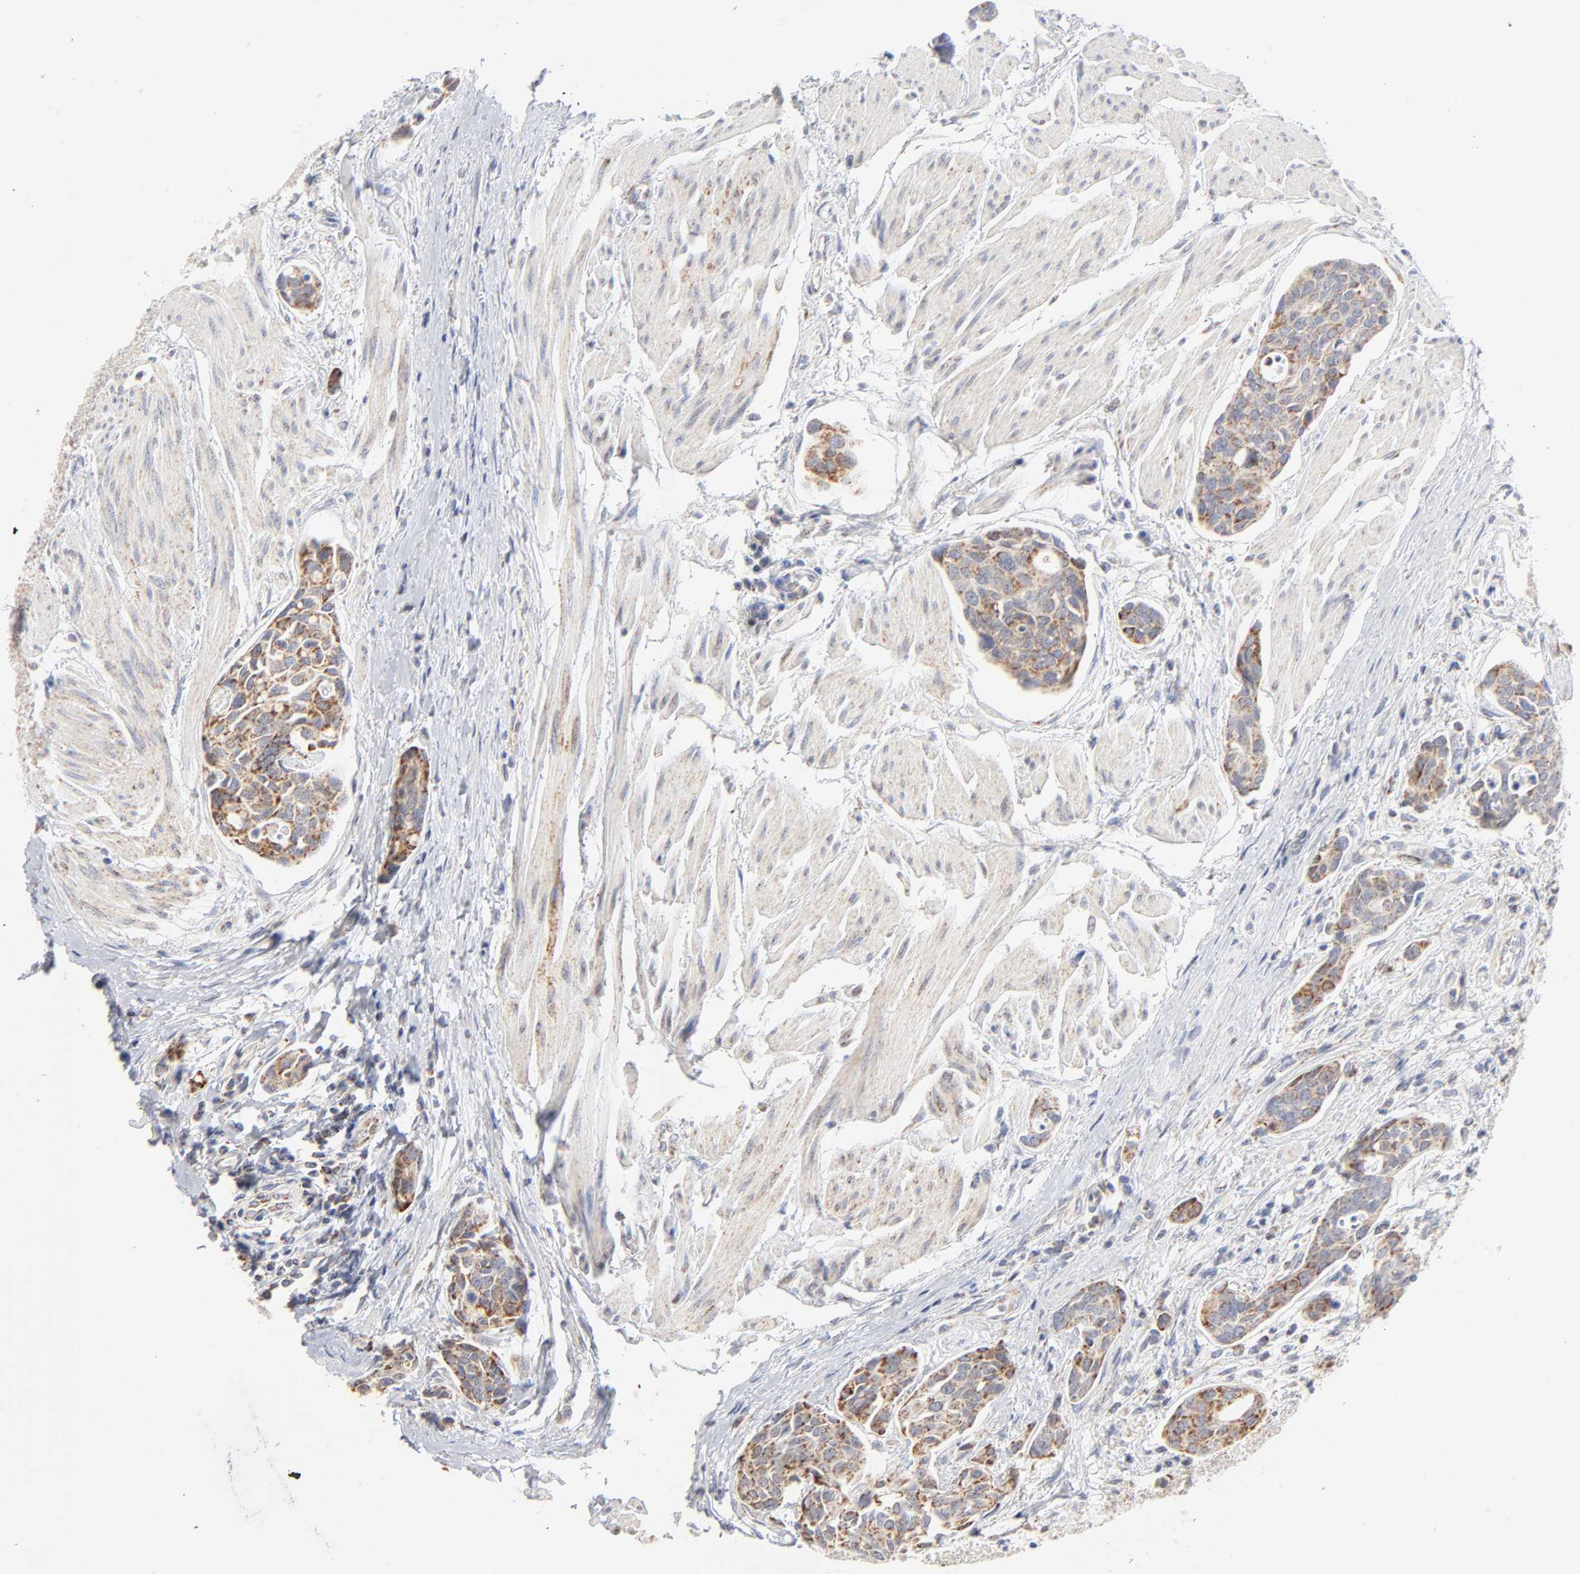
{"staining": {"intensity": "moderate", "quantity": ">75%", "location": "cytoplasmic/membranous"}, "tissue": "urothelial cancer", "cell_type": "Tumor cells", "image_type": "cancer", "snomed": [{"axis": "morphology", "description": "Urothelial carcinoma, High grade"}, {"axis": "topography", "description": "Urinary bladder"}], "caption": "Protein positivity by immunohistochemistry (IHC) demonstrates moderate cytoplasmic/membranous expression in about >75% of tumor cells in urothelial cancer. The protein is shown in brown color, while the nuclei are stained blue.", "gene": "MRPL58", "patient": {"sex": "male", "age": 78}}